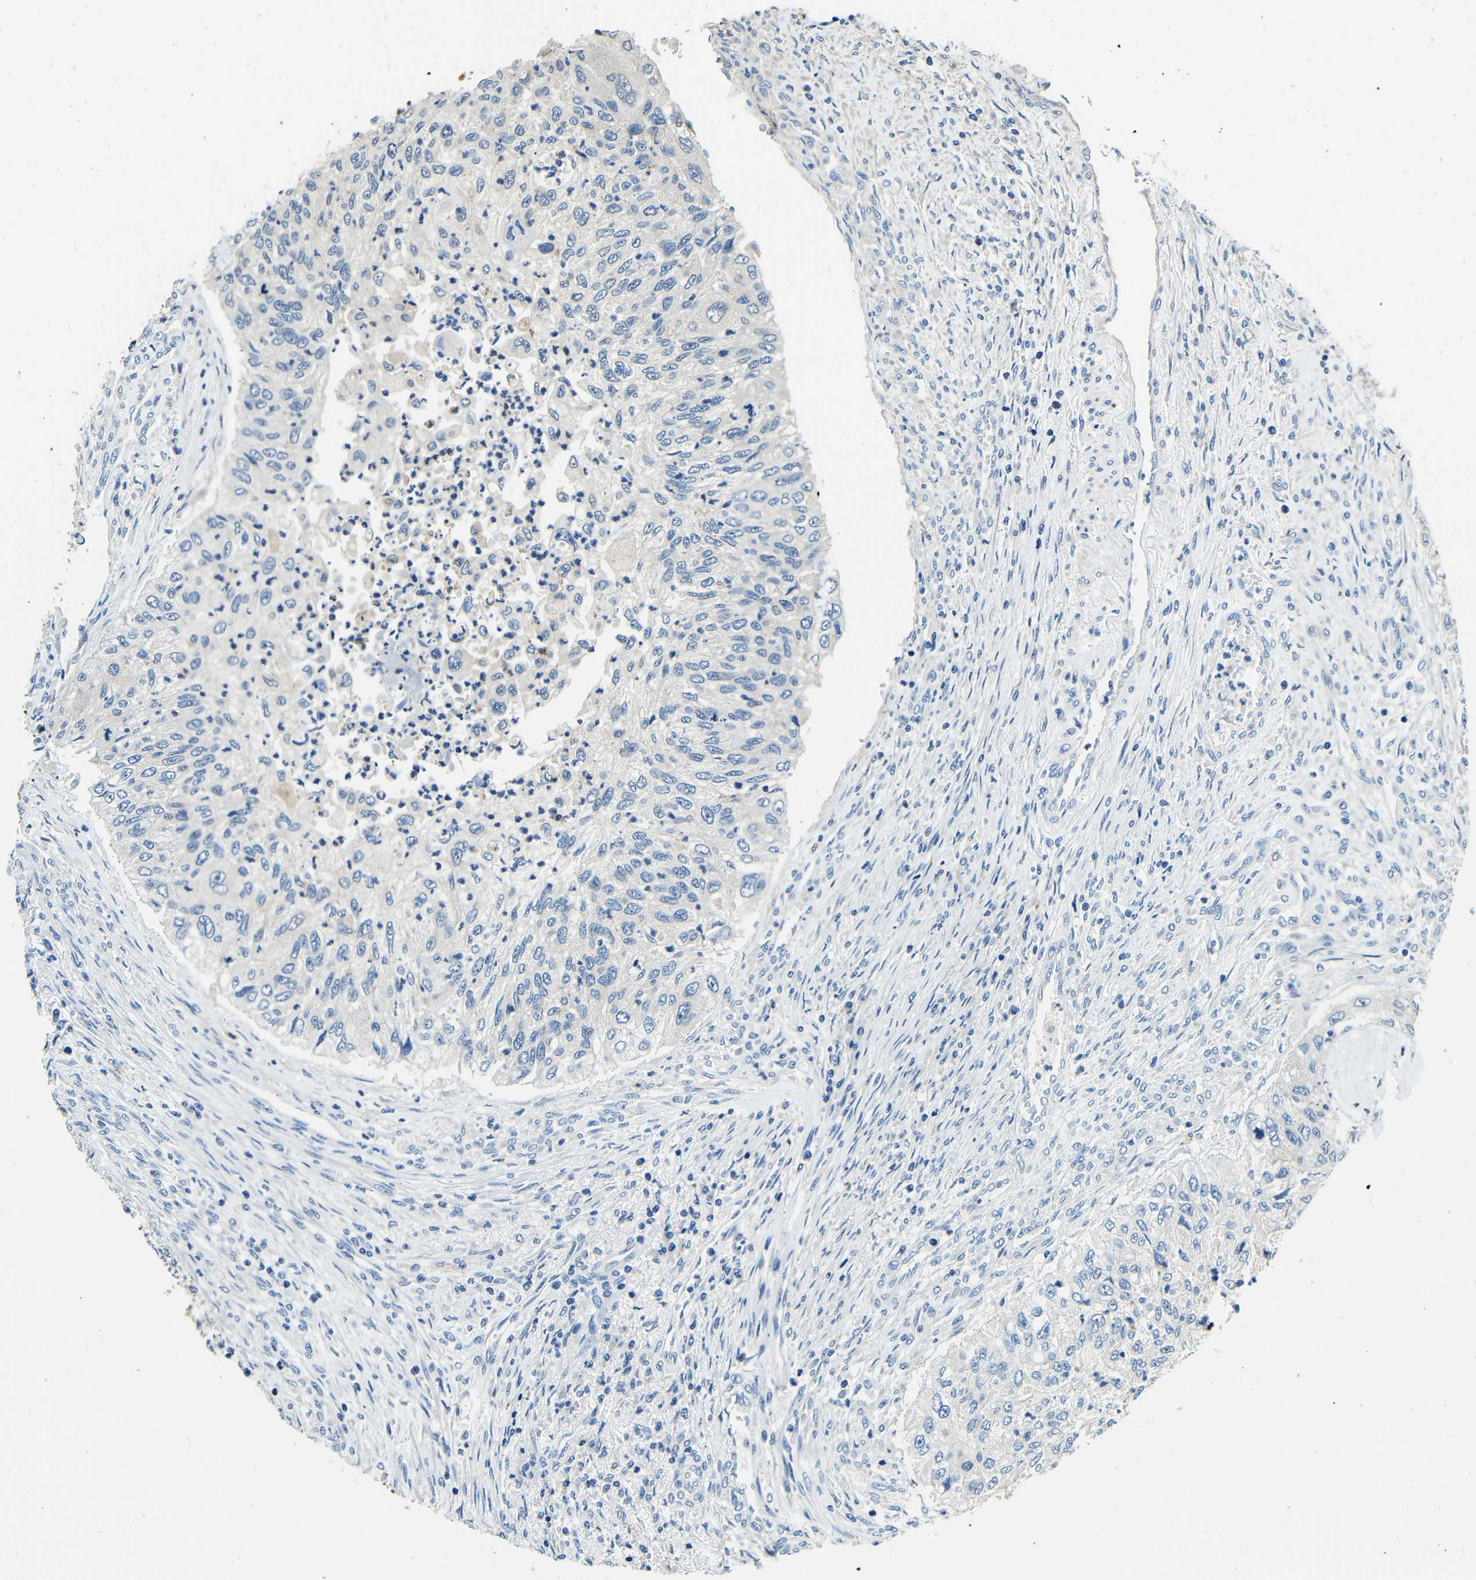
{"staining": {"intensity": "negative", "quantity": "none", "location": "none"}, "tissue": "urothelial cancer", "cell_type": "Tumor cells", "image_type": "cancer", "snomed": [{"axis": "morphology", "description": "Urothelial carcinoma, High grade"}, {"axis": "topography", "description": "Urinary bladder"}], "caption": "An image of high-grade urothelial carcinoma stained for a protein exhibits no brown staining in tumor cells.", "gene": "FMO5", "patient": {"sex": "female", "age": 60}}